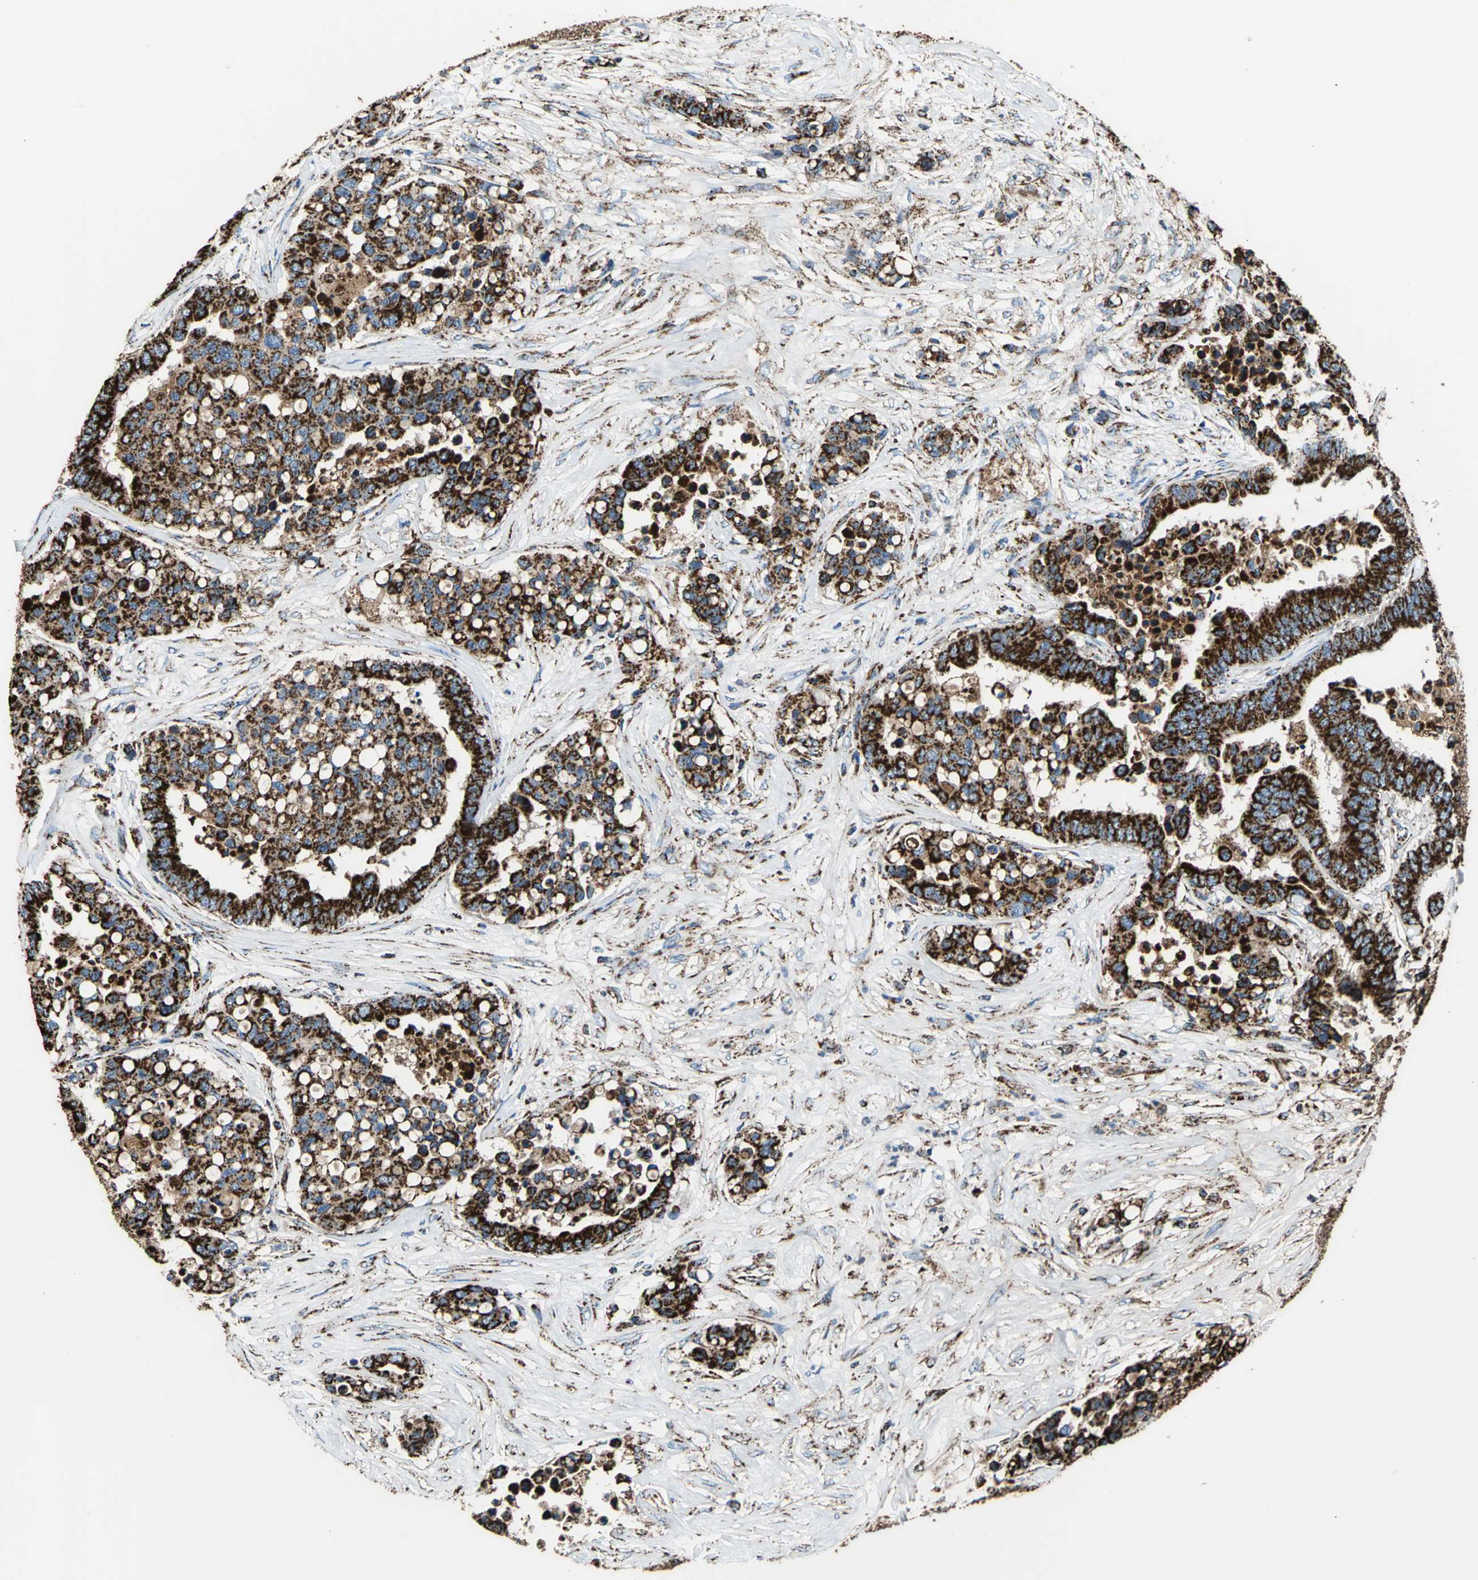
{"staining": {"intensity": "strong", "quantity": ">75%", "location": "cytoplasmic/membranous"}, "tissue": "colorectal cancer", "cell_type": "Tumor cells", "image_type": "cancer", "snomed": [{"axis": "morphology", "description": "Adenocarcinoma, NOS"}, {"axis": "topography", "description": "Colon"}], "caption": "There is high levels of strong cytoplasmic/membranous positivity in tumor cells of colorectal cancer, as demonstrated by immunohistochemical staining (brown color).", "gene": "ECH1", "patient": {"sex": "male", "age": 82}}